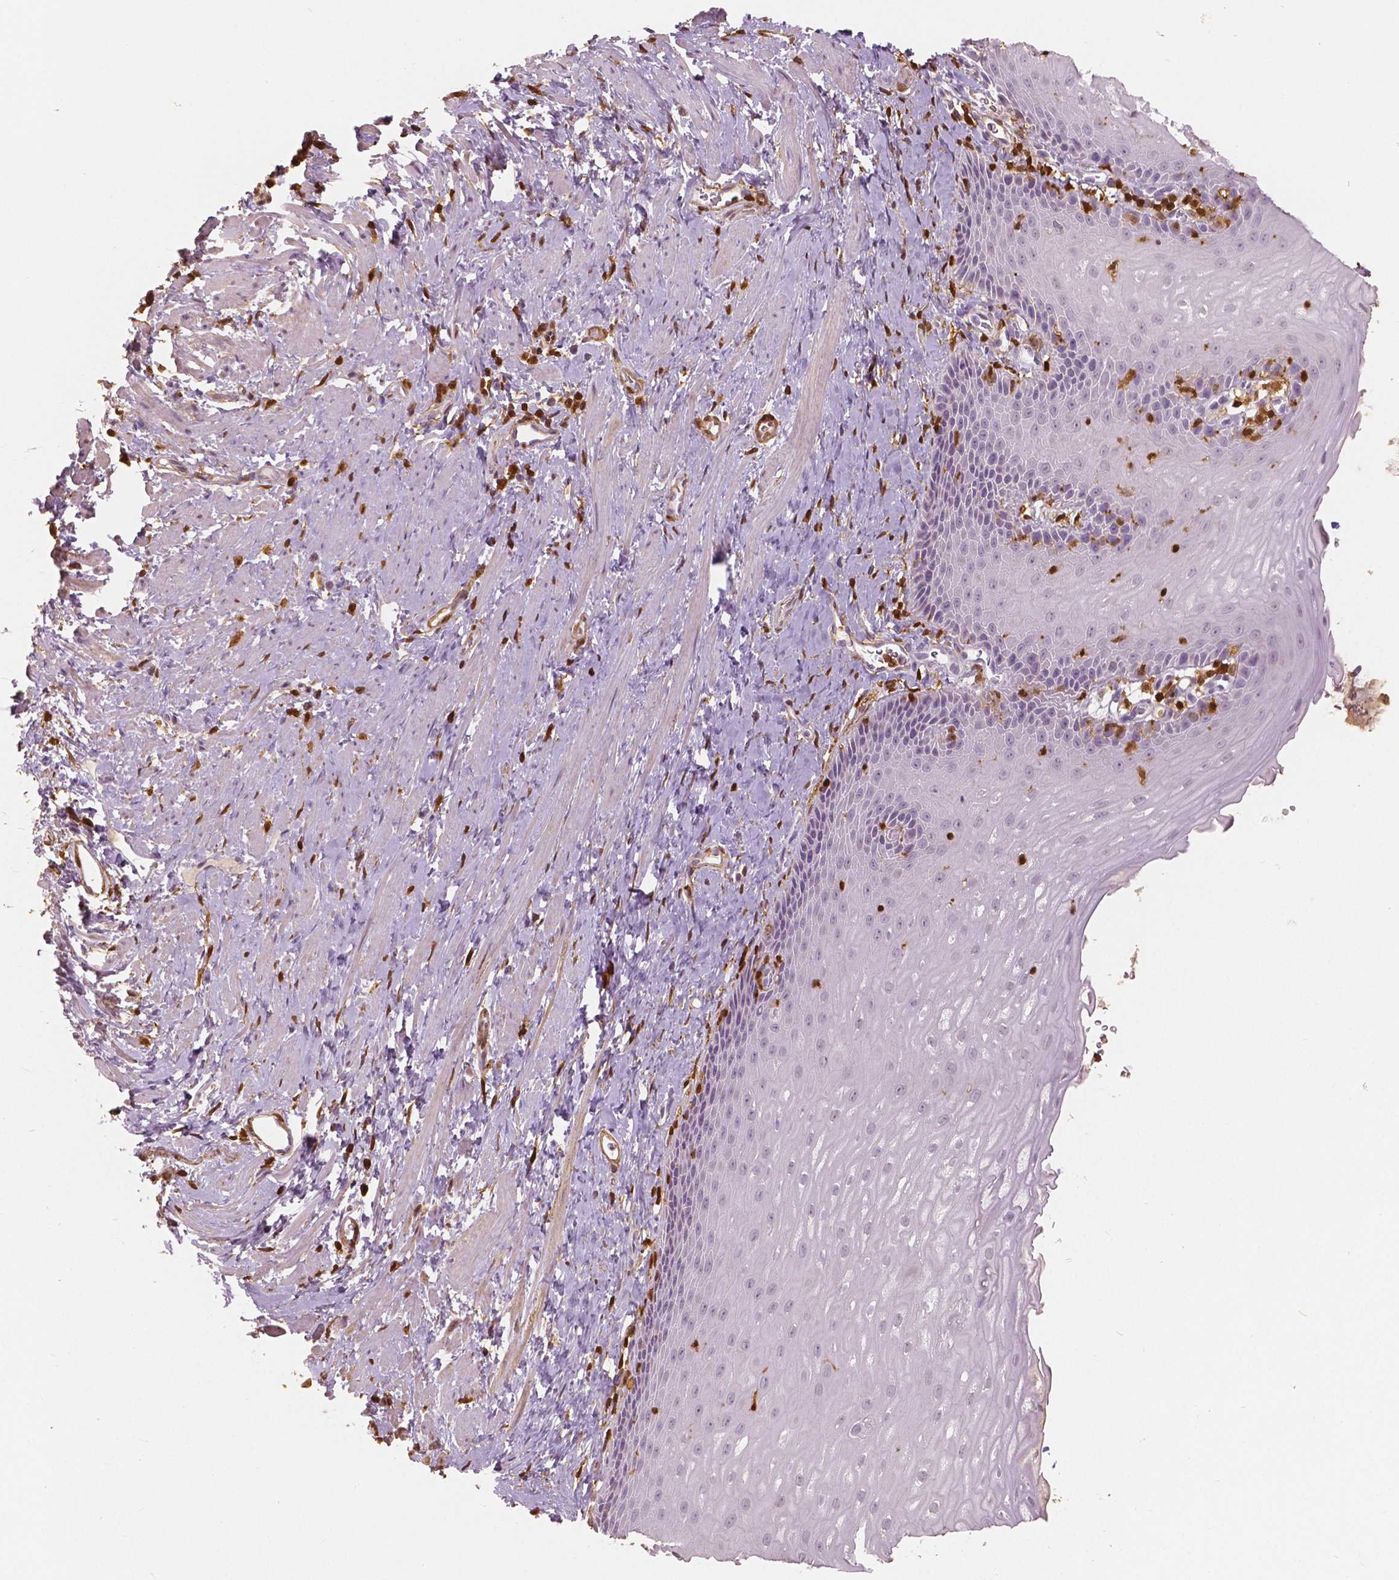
{"staining": {"intensity": "negative", "quantity": "none", "location": "none"}, "tissue": "esophagus", "cell_type": "Squamous epithelial cells", "image_type": "normal", "snomed": [{"axis": "morphology", "description": "Normal tissue, NOS"}, {"axis": "topography", "description": "Esophagus"}], "caption": "The image reveals no staining of squamous epithelial cells in unremarkable esophagus.", "gene": "S100A4", "patient": {"sex": "male", "age": 64}}